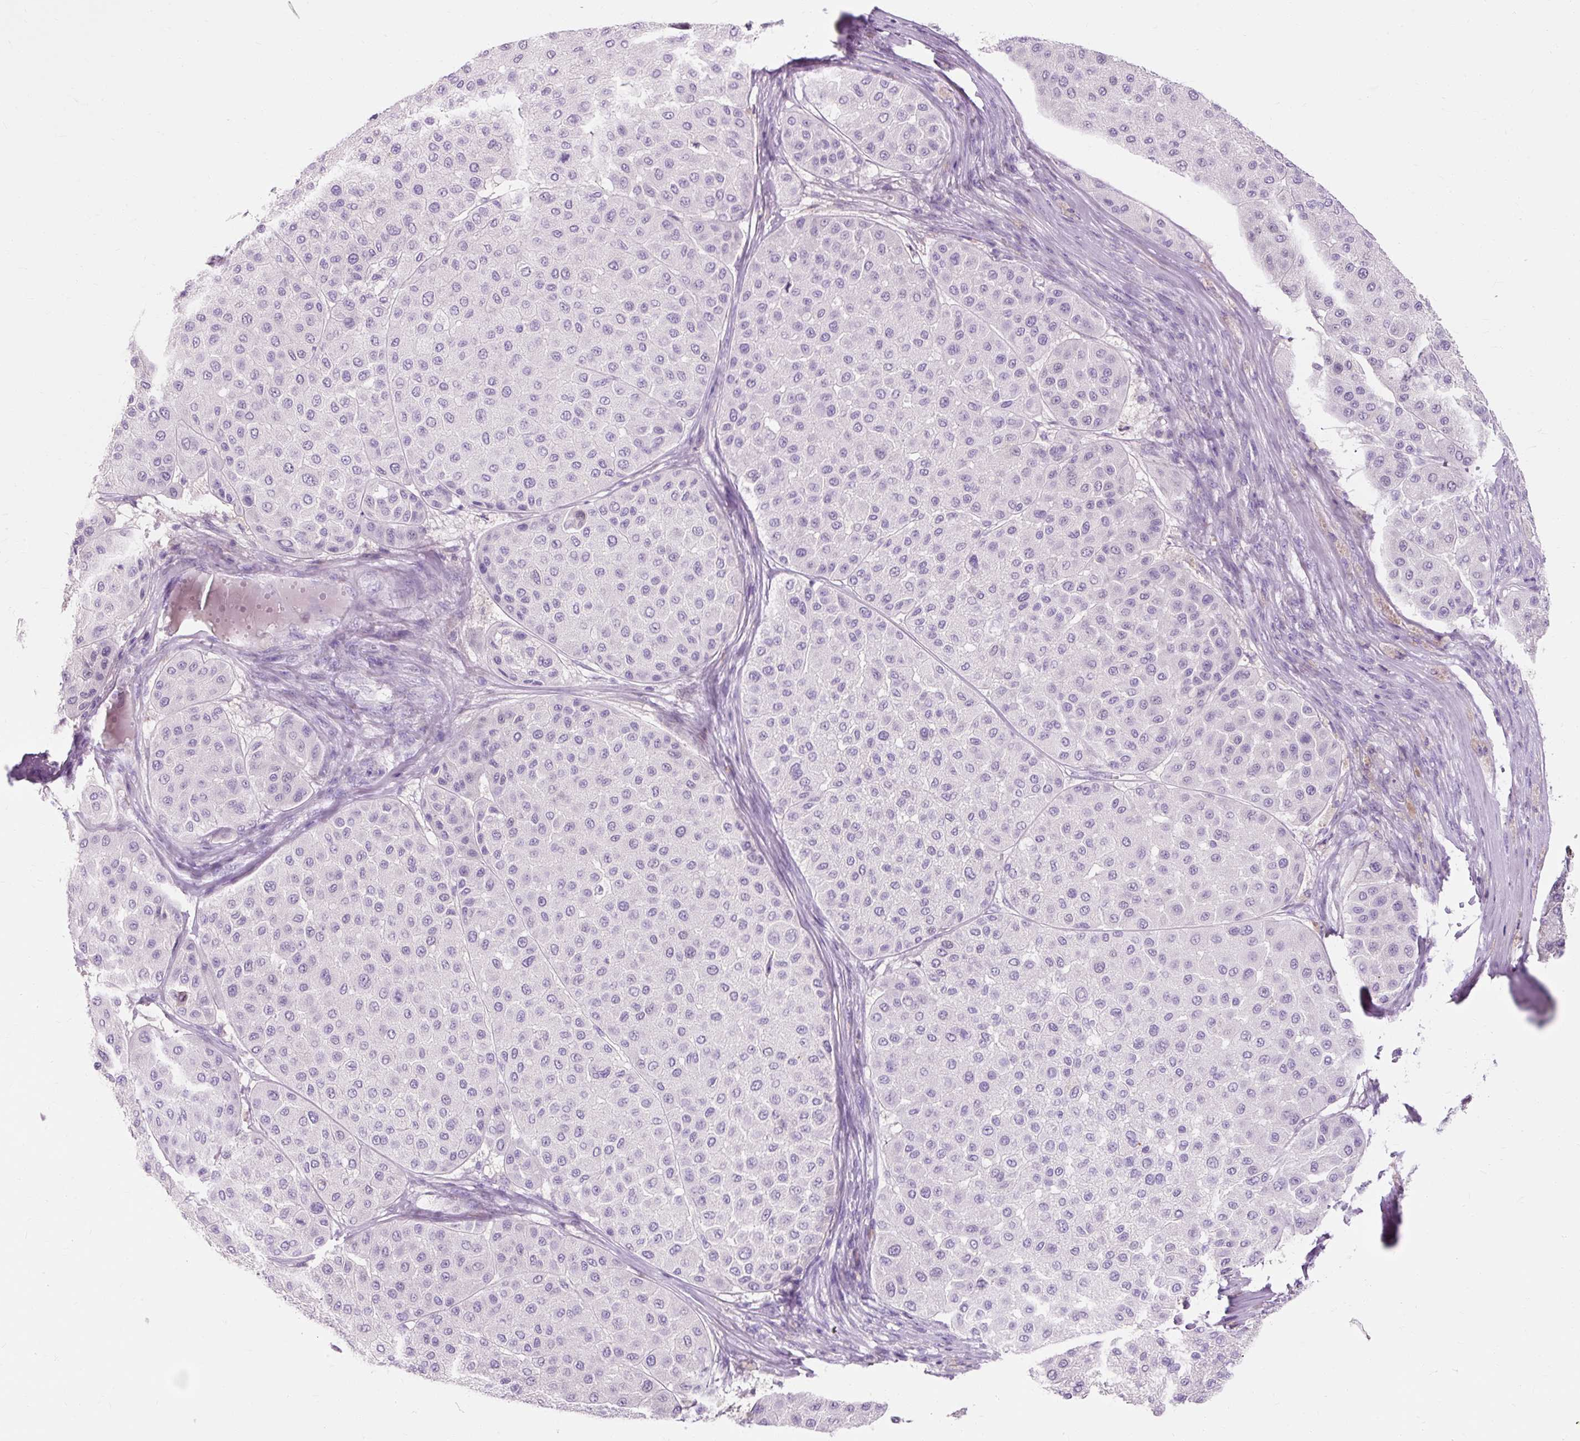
{"staining": {"intensity": "negative", "quantity": "none", "location": "none"}, "tissue": "melanoma", "cell_type": "Tumor cells", "image_type": "cancer", "snomed": [{"axis": "morphology", "description": "Malignant melanoma, Metastatic site"}, {"axis": "topography", "description": "Smooth muscle"}], "caption": "Melanoma was stained to show a protein in brown. There is no significant staining in tumor cells.", "gene": "CLDN25", "patient": {"sex": "male", "age": 41}}